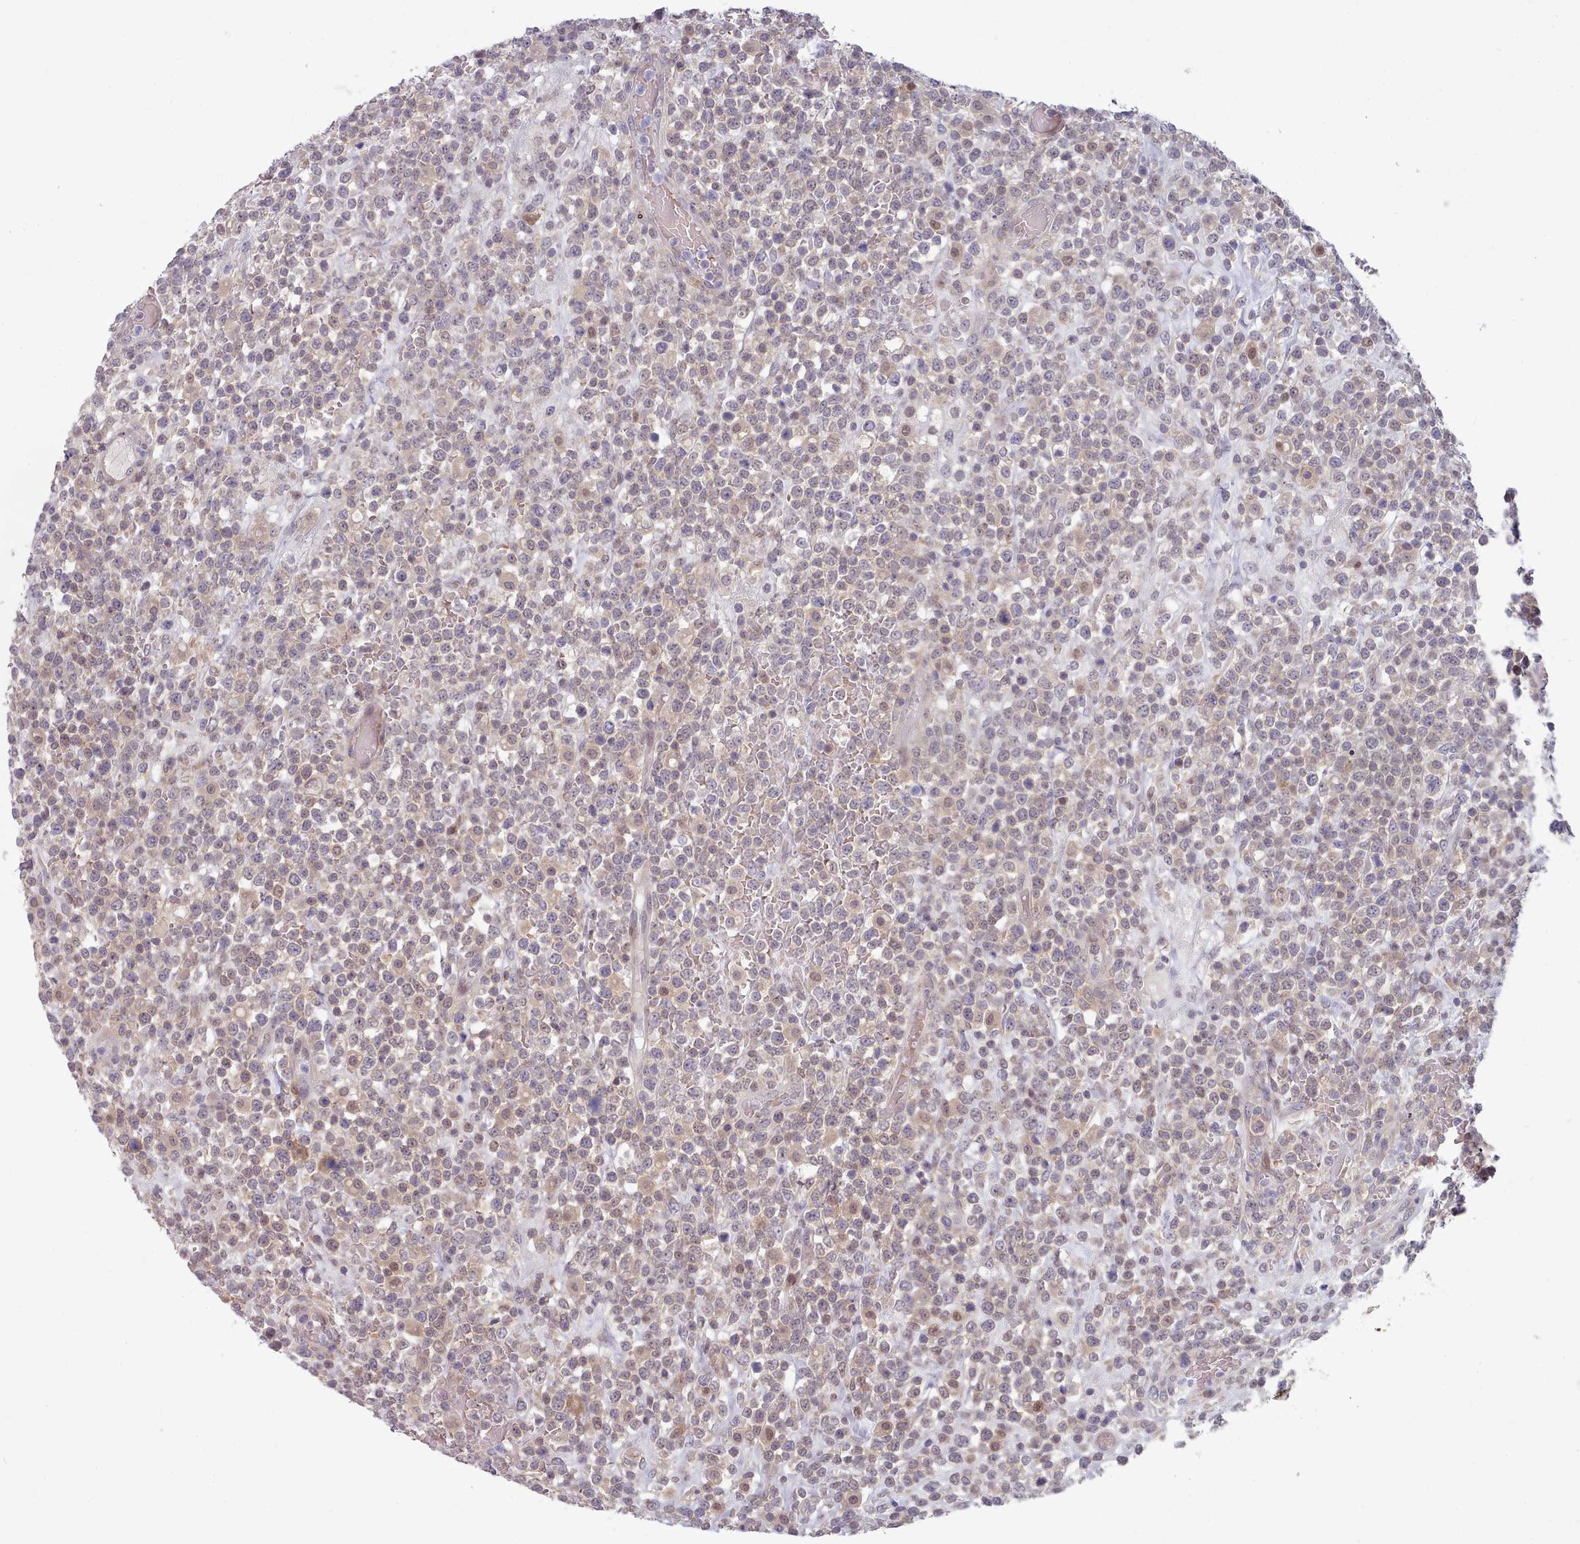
{"staining": {"intensity": "weak", "quantity": "<25%", "location": "cytoplasmic/membranous"}, "tissue": "lymphoma", "cell_type": "Tumor cells", "image_type": "cancer", "snomed": [{"axis": "morphology", "description": "Malignant lymphoma, non-Hodgkin's type, High grade"}, {"axis": "topography", "description": "Colon"}], "caption": "The histopathology image reveals no staining of tumor cells in high-grade malignant lymphoma, non-Hodgkin's type. The staining was performed using DAB to visualize the protein expression in brown, while the nuclei were stained in blue with hematoxylin (Magnification: 20x).", "gene": "CLNS1A", "patient": {"sex": "female", "age": 53}}